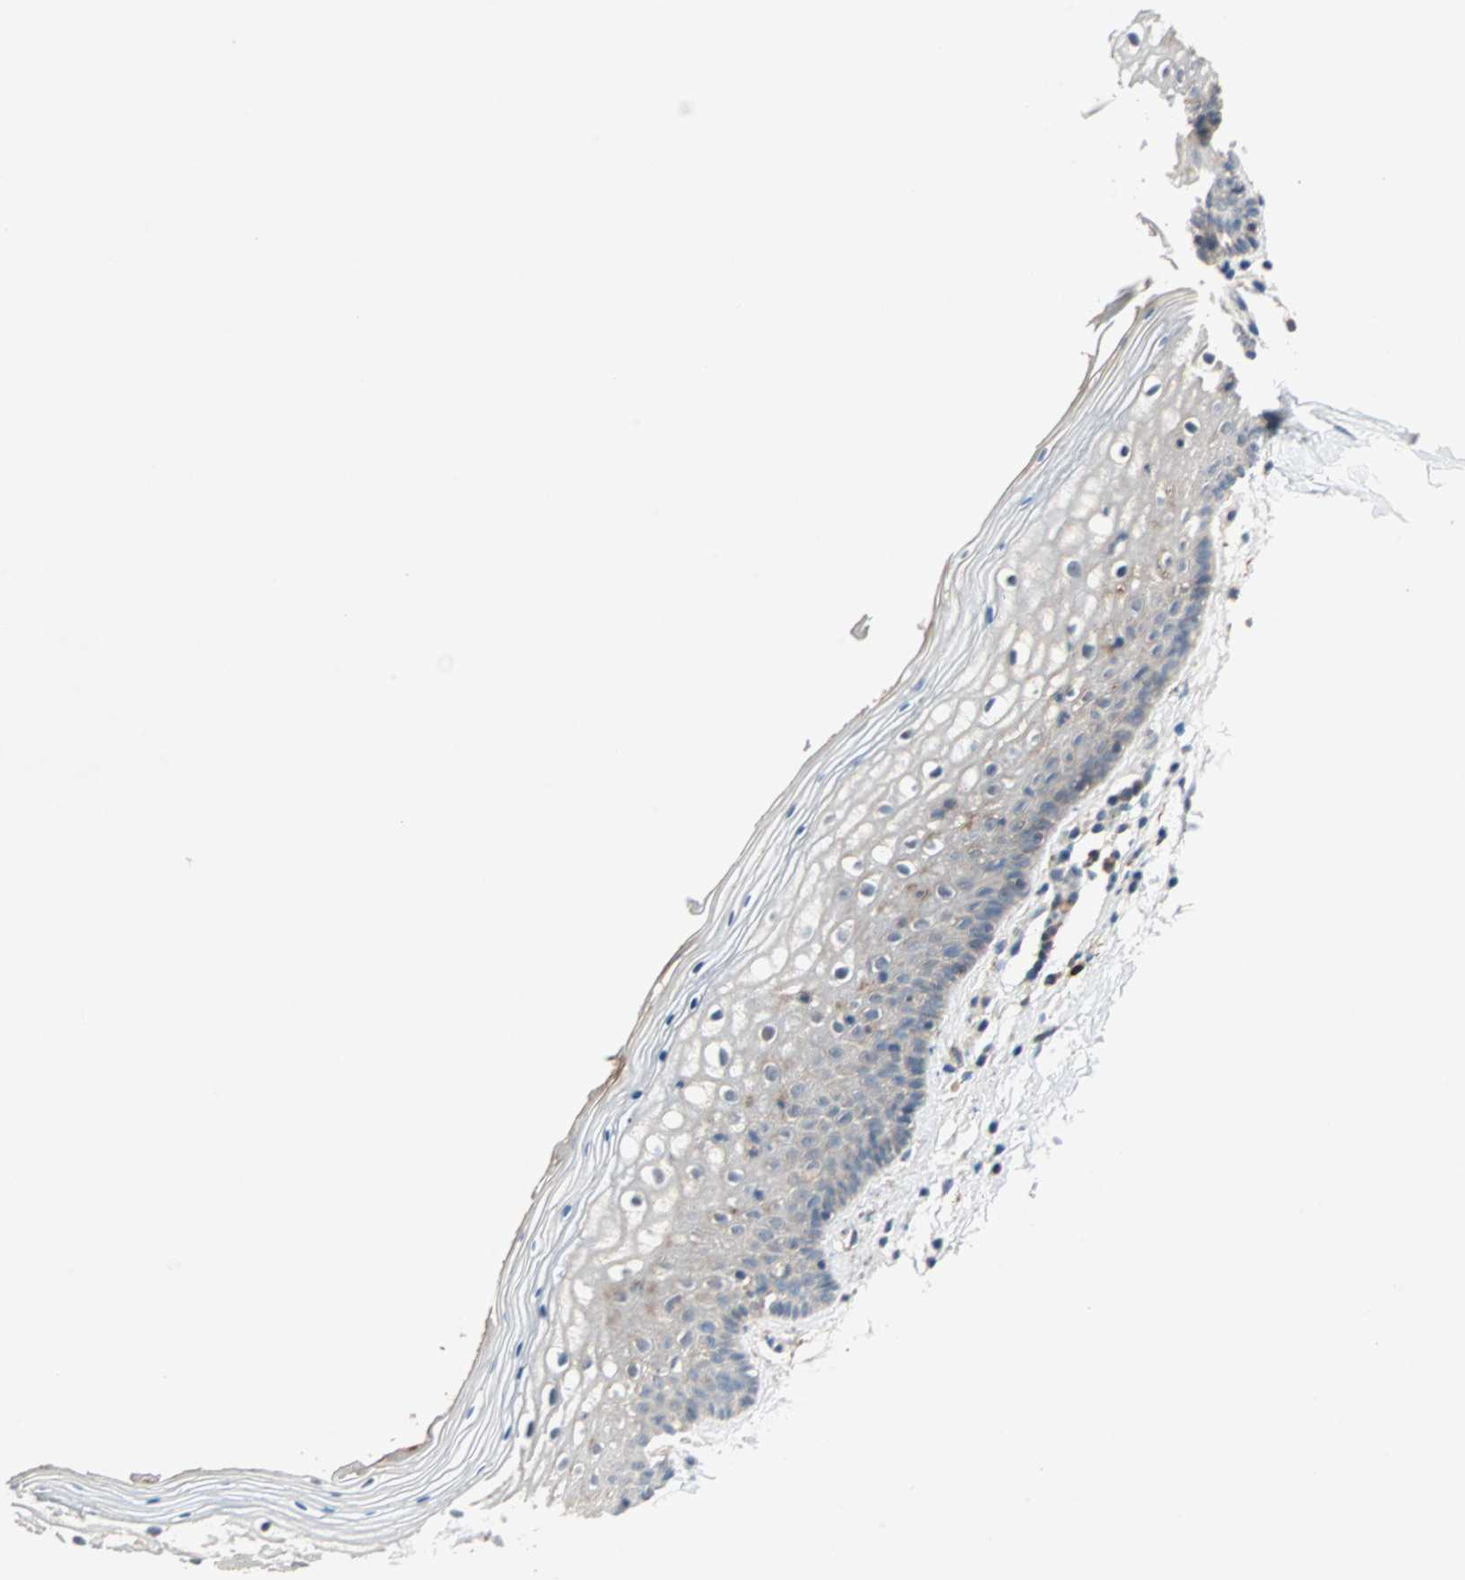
{"staining": {"intensity": "negative", "quantity": "none", "location": "none"}, "tissue": "vagina", "cell_type": "Squamous epithelial cells", "image_type": "normal", "snomed": [{"axis": "morphology", "description": "Normal tissue, NOS"}, {"axis": "topography", "description": "Vagina"}], "caption": "Vagina stained for a protein using IHC reveals no positivity squamous epithelial cells.", "gene": "PROS1", "patient": {"sex": "female", "age": 46}}